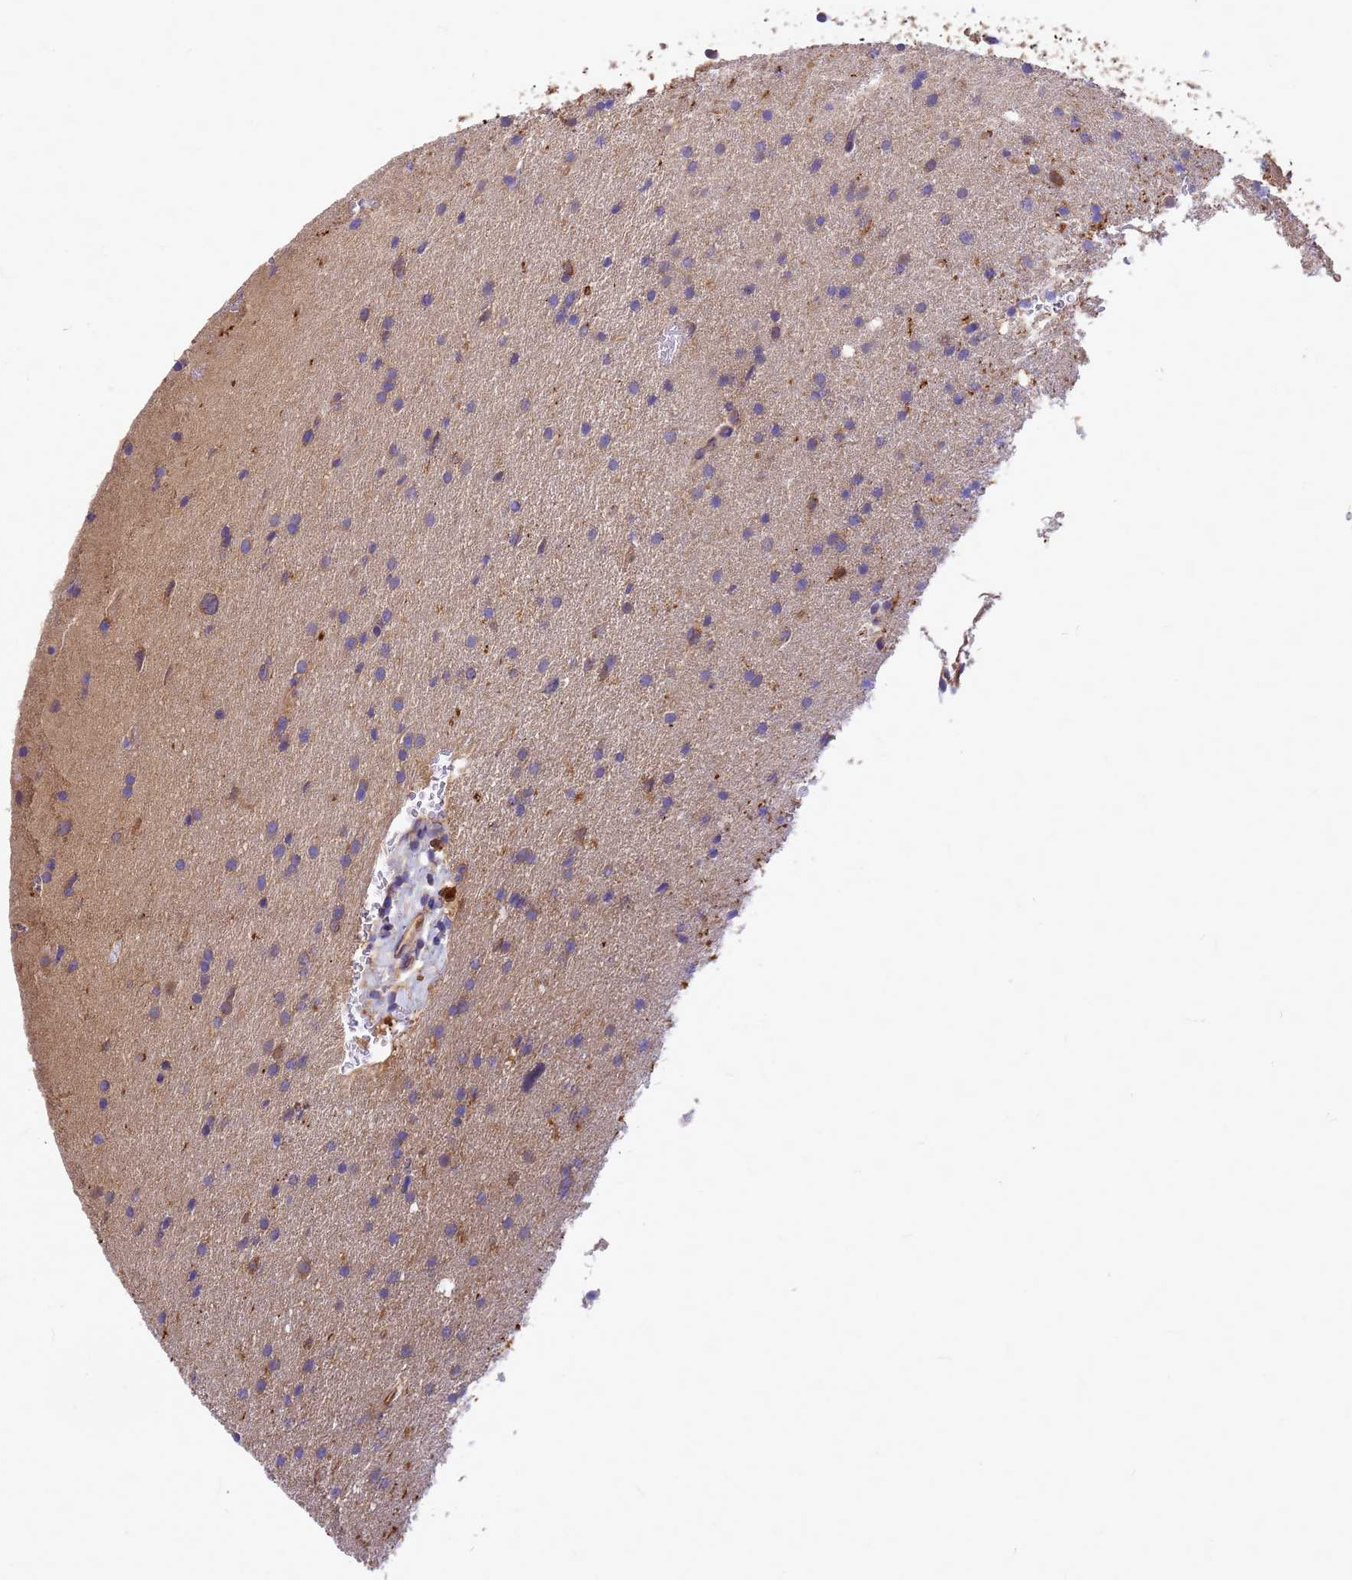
{"staining": {"intensity": "weak", "quantity": "<25%", "location": "cytoplasmic/membranous"}, "tissue": "glioma", "cell_type": "Tumor cells", "image_type": "cancer", "snomed": [{"axis": "morphology", "description": "Glioma, malignant, High grade"}, {"axis": "topography", "description": "Cerebral cortex"}], "caption": "Glioma was stained to show a protein in brown. There is no significant positivity in tumor cells.", "gene": "GID4", "patient": {"sex": "female", "age": 36}}